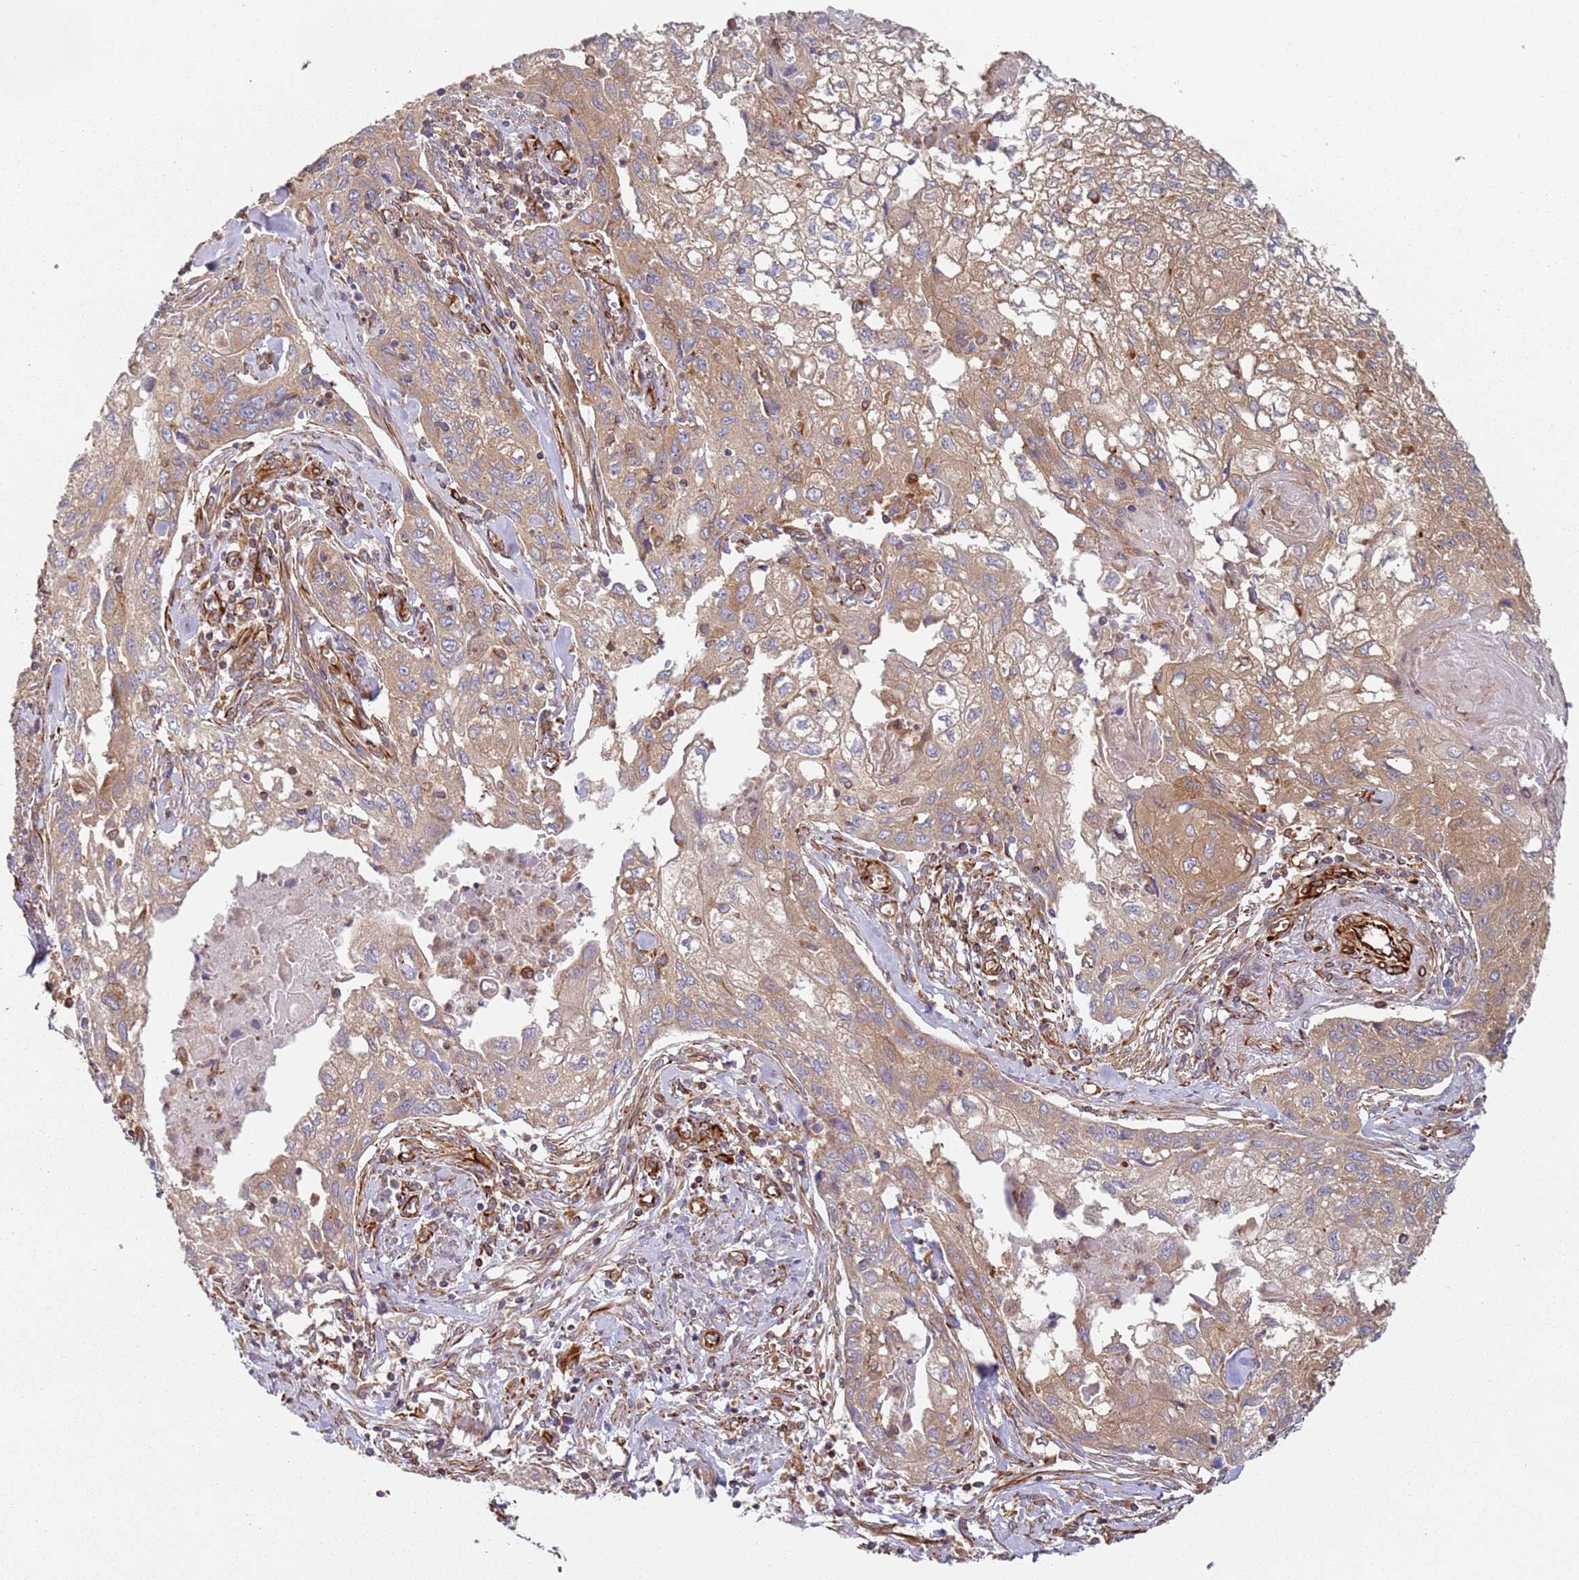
{"staining": {"intensity": "moderate", "quantity": ">75%", "location": "cytoplasmic/membranous"}, "tissue": "cervical cancer", "cell_type": "Tumor cells", "image_type": "cancer", "snomed": [{"axis": "morphology", "description": "Squamous cell carcinoma, NOS"}, {"axis": "topography", "description": "Cervix"}], "caption": "Cervical cancer tissue reveals moderate cytoplasmic/membranous positivity in about >75% of tumor cells", "gene": "SNAPIN", "patient": {"sex": "female", "age": 67}}